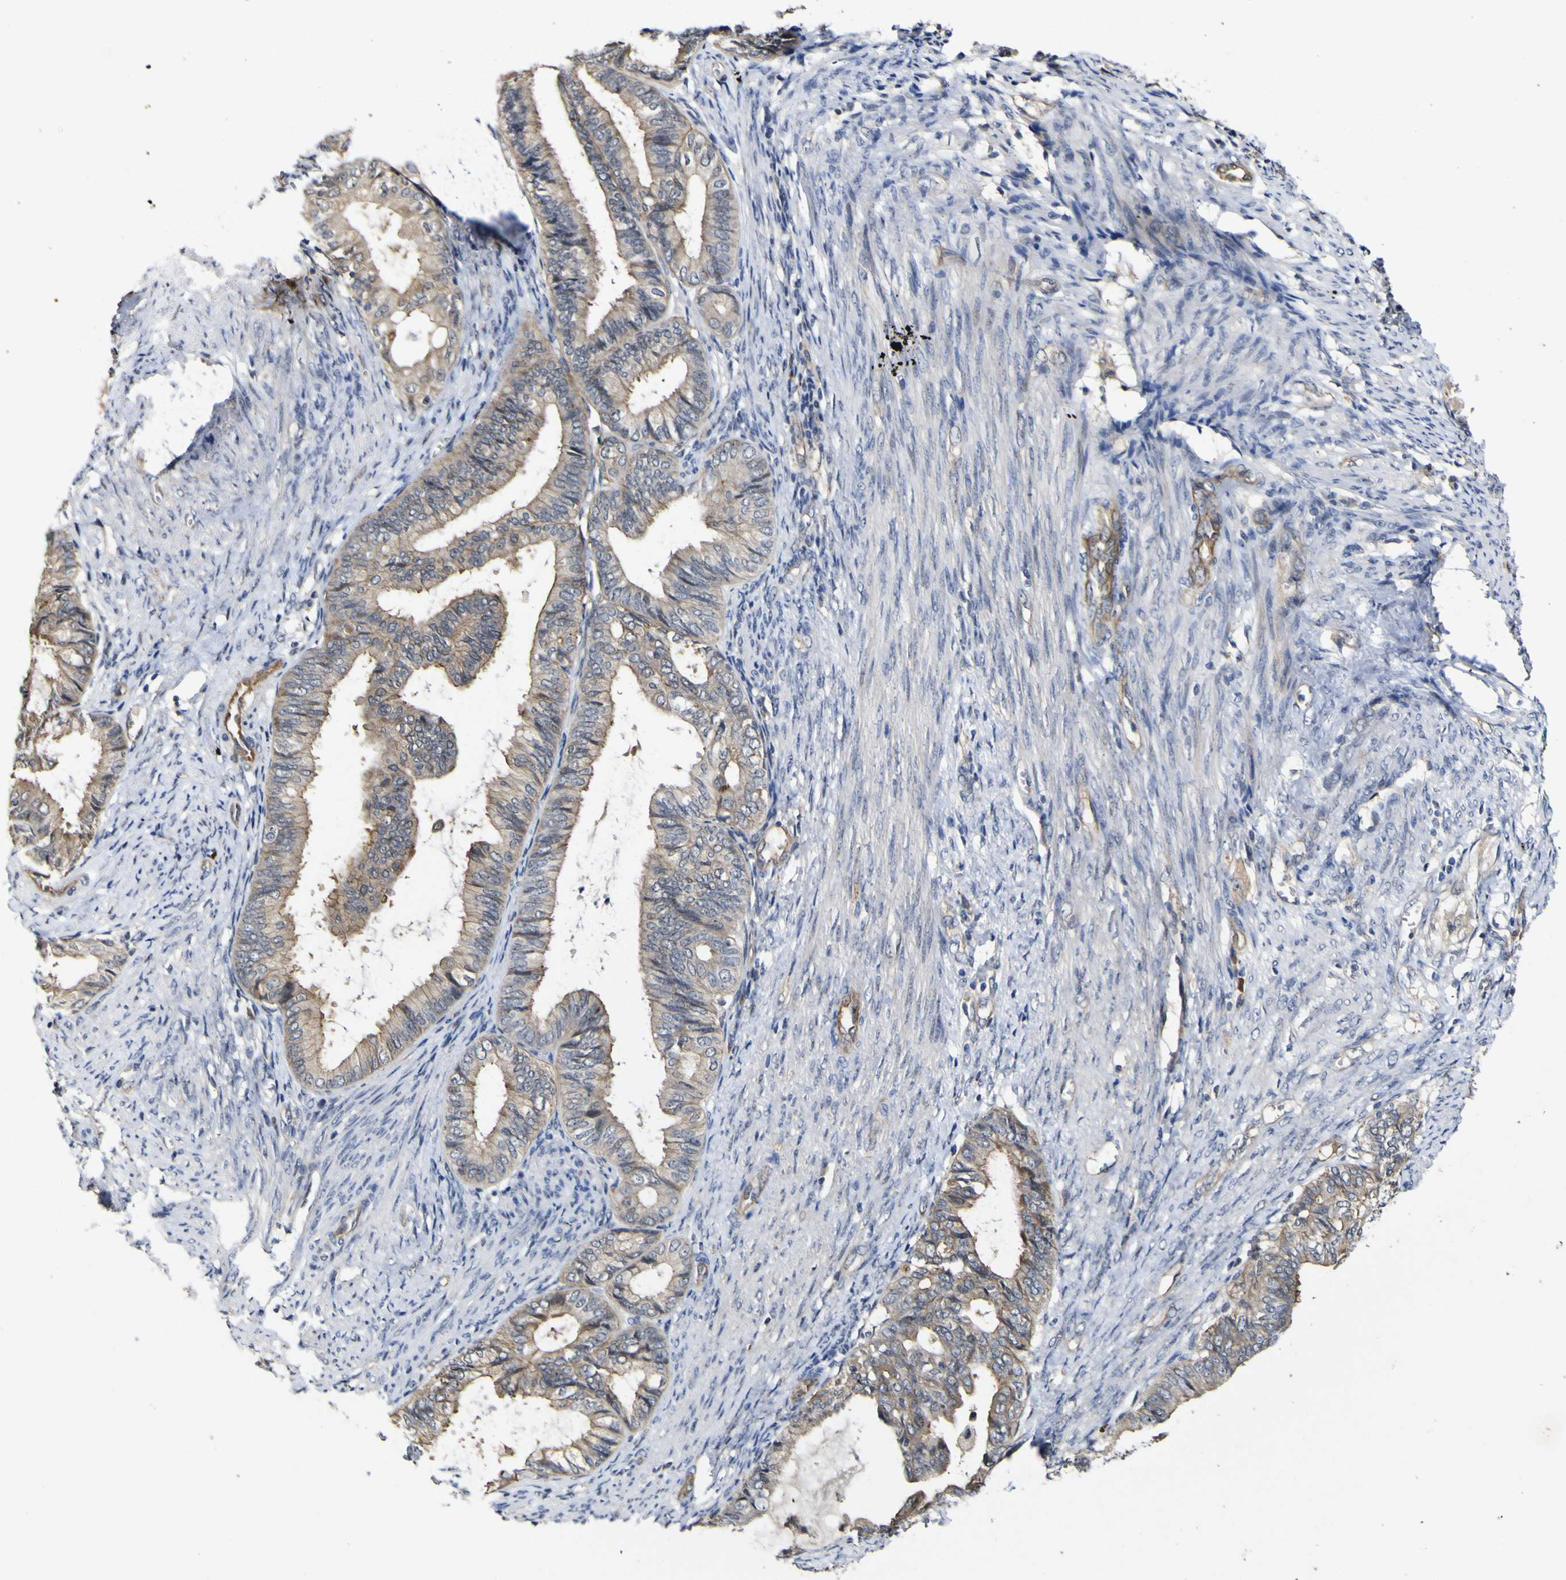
{"staining": {"intensity": "weak", "quantity": ">75%", "location": "cytoplasmic/membranous"}, "tissue": "endometrial cancer", "cell_type": "Tumor cells", "image_type": "cancer", "snomed": [{"axis": "morphology", "description": "Adenocarcinoma, NOS"}, {"axis": "topography", "description": "Endometrium"}], "caption": "The immunohistochemical stain labels weak cytoplasmic/membranous staining in tumor cells of adenocarcinoma (endometrial) tissue. The protein of interest is stained brown, and the nuclei are stained in blue (DAB IHC with brightfield microscopy, high magnification).", "gene": "CCL2", "patient": {"sex": "female", "age": 86}}